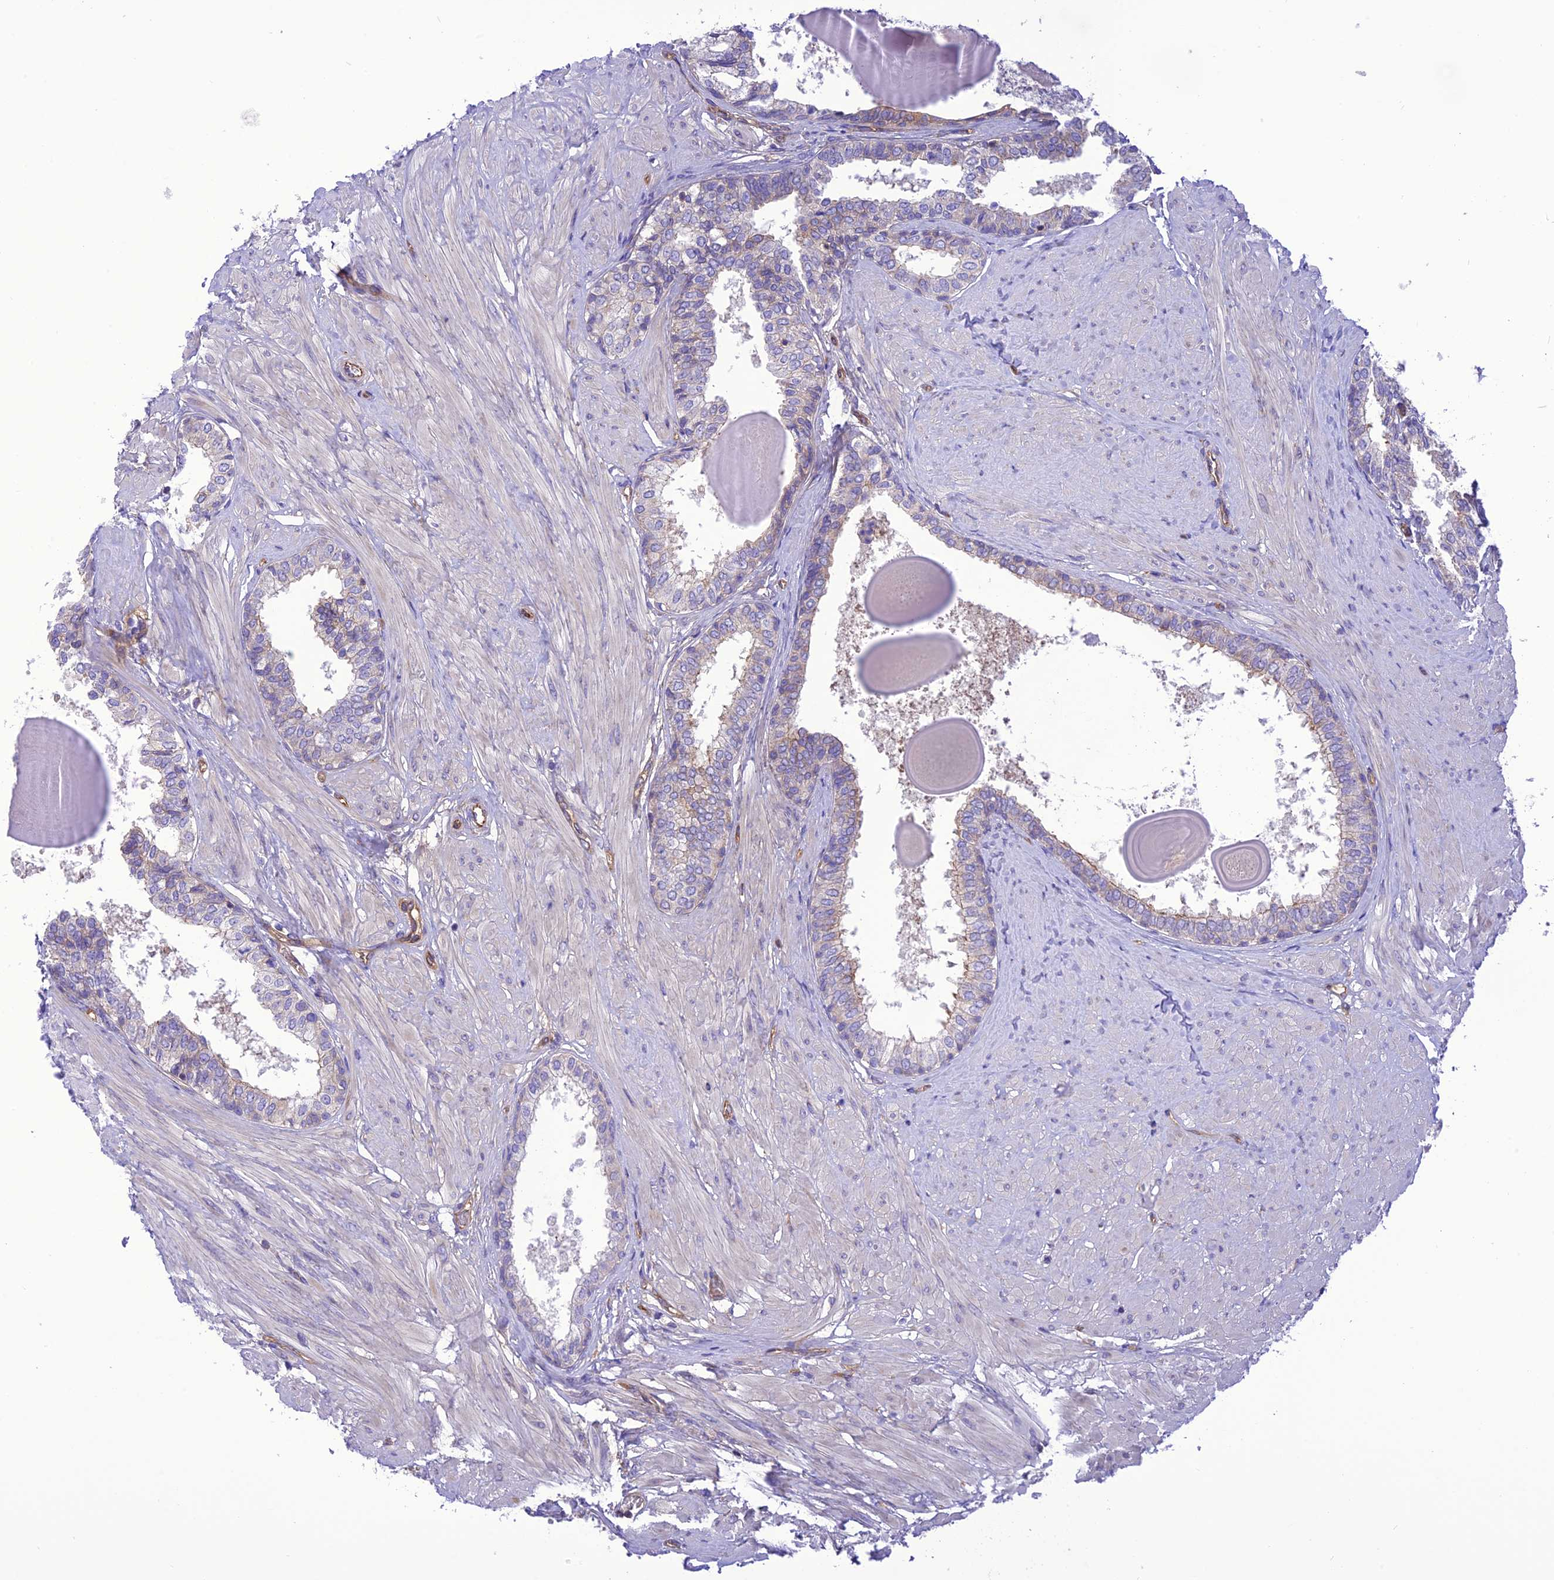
{"staining": {"intensity": "moderate", "quantity": "25%-75%", "location": "cytoplasmic/membranous"}, "tissue": "prostate", "cell_type": "Glandular cells", "image_type": "normal", "snomed": [{"axis": "morphology", "description": "Normal tissue, NOS"}, {"axis": "topography", "description": "Prostate"}], "caption": "Prostate stained with a brown dye shows moderate cytoplasmic/membranous positive staining in approximately 25%-75% of glandular cells.", "gene": "PPFIA3", "patient": {"sex": "male", "age": 48}}